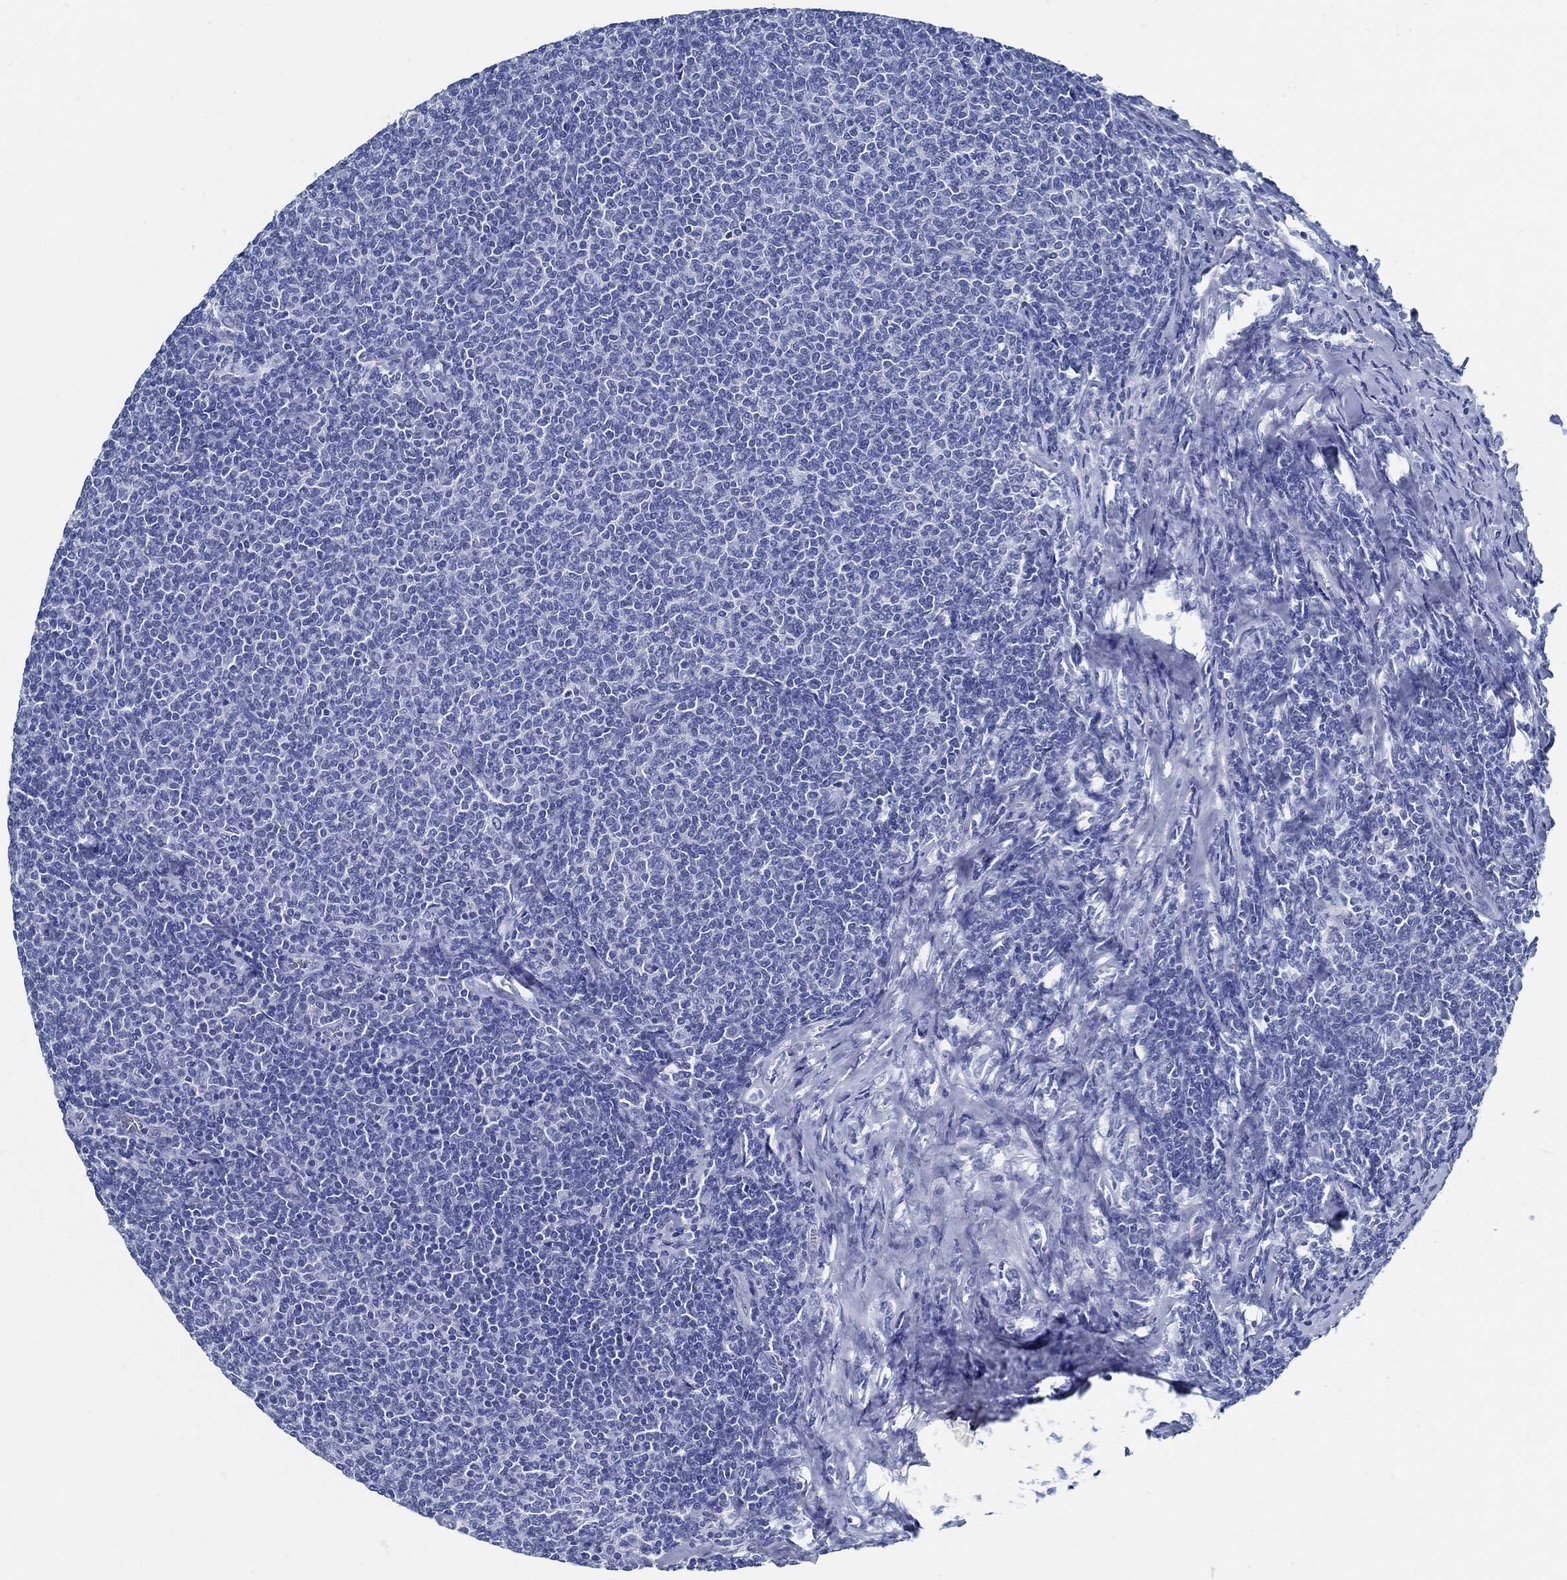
{"staining": {"intensity": "negative", "quantity": "none", "location": "none"}, "tissue": "lymphoma", "cell_type": "Tumor cells", "image_type": "cancer", "snomed": [{"axis": "morphology", "description": "Malignant lymphoma, non-Hodgkin's type, Low grade"}, {"axis": "topography", "description": "Lymph node"}], "caption": "An immunohistochemistry (IHC) image of lymphoma is shown. There is no staining in tumor cells of lymphoma.", "gene": "SLC45A1", "patient": {"sex": "male", "age": 52}}